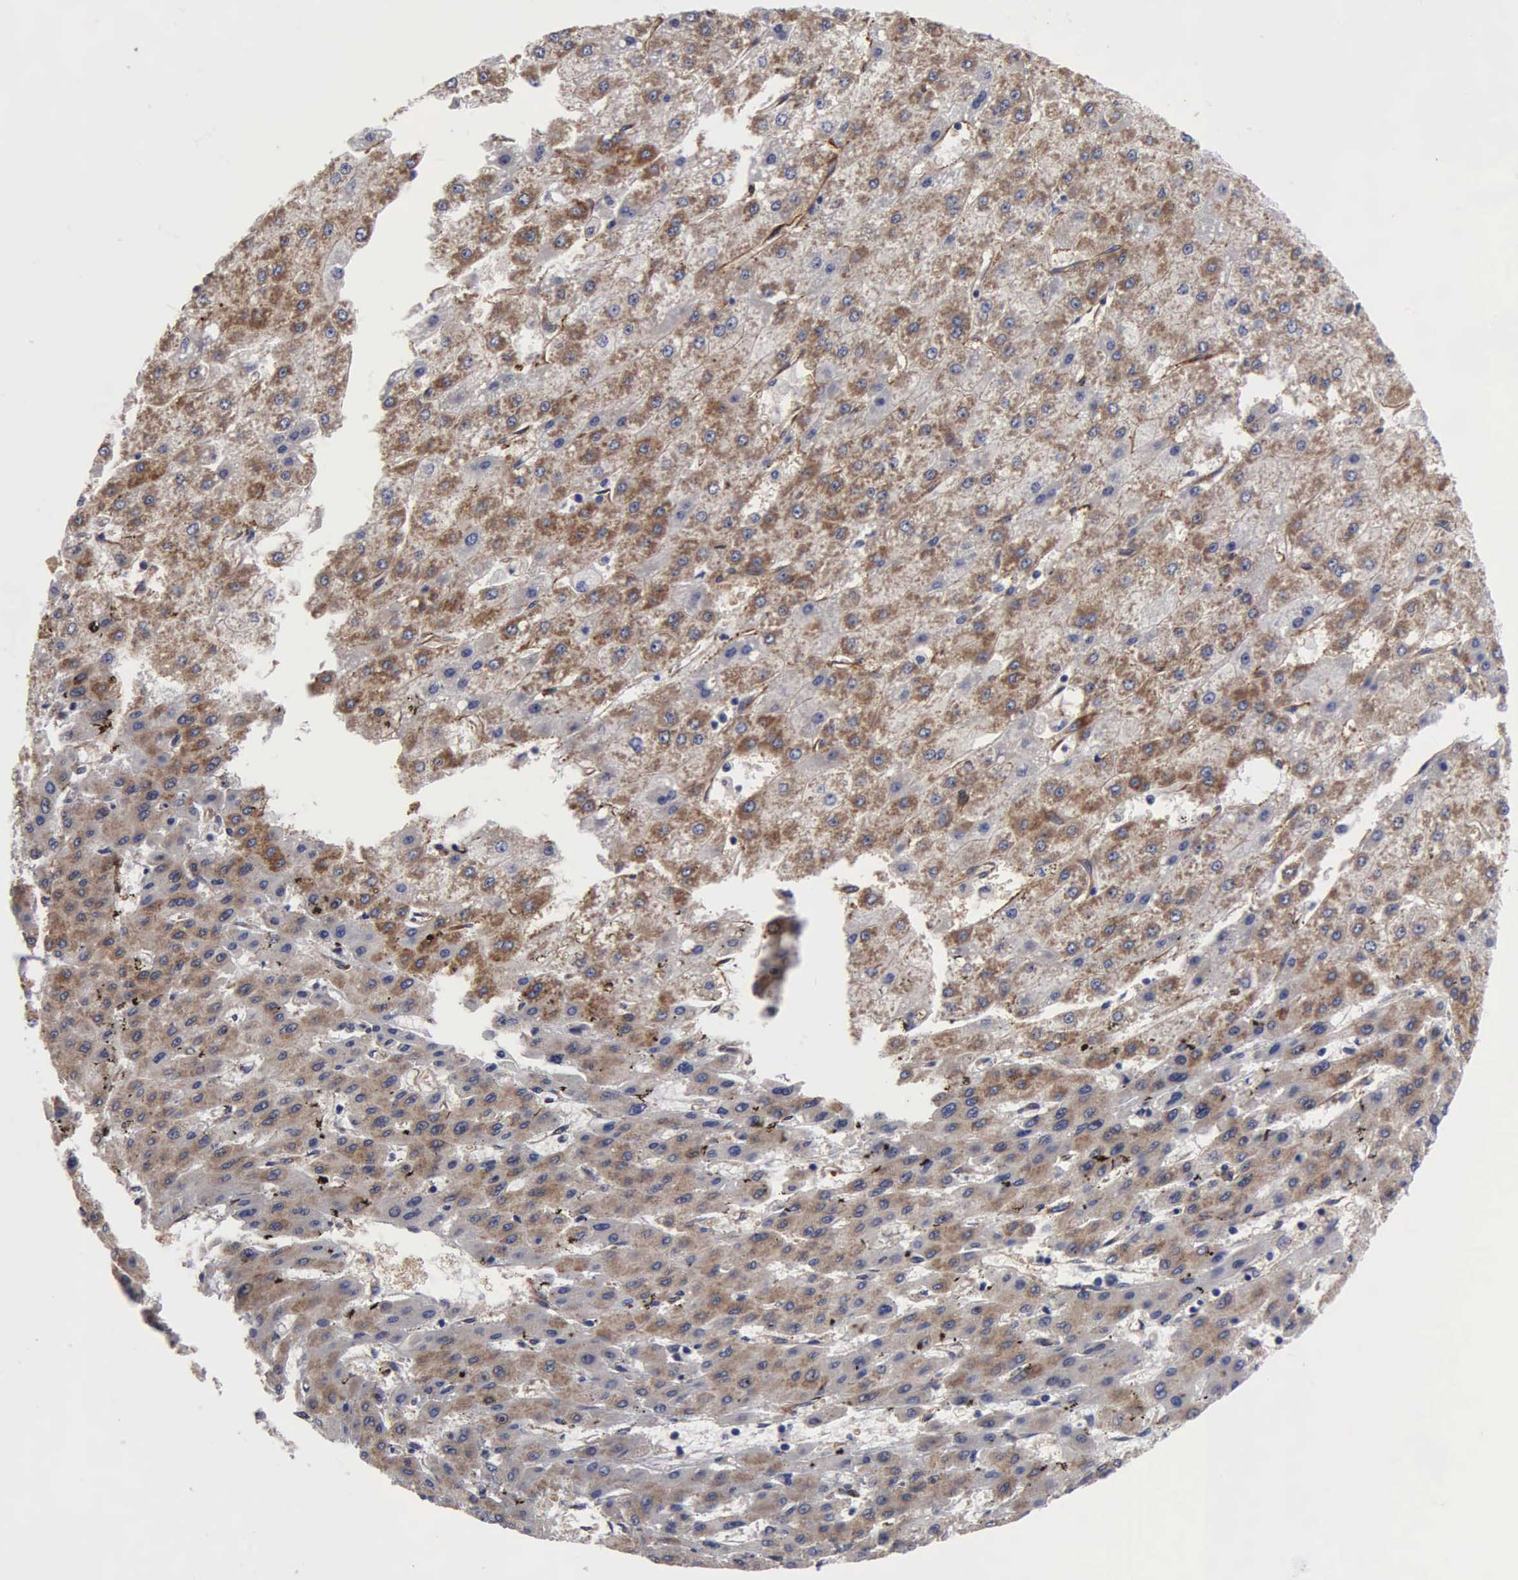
{"staining": {"intensity": "moderate", "quantity": ">75%", "location": "cytoplasmic/membranous"}, "tissue": "liver cancer", "cell_type": "Tumor cells", "image_type": "cancer", "snomed": [{"axis": "morphology", "description": "Carcinoma, Hepatocellular, NOS"}, {"axis": "topography", "description": "Liver"}], "caption": "Human liver cancer (hepatocellular carcinoma) stained for a protein (brown) shows moderate cytoplasmic/membranous positive expression in approximately >75% of tumor cells.", "gene": "RDX", "patient": {"sex": "female", "age": 52}}